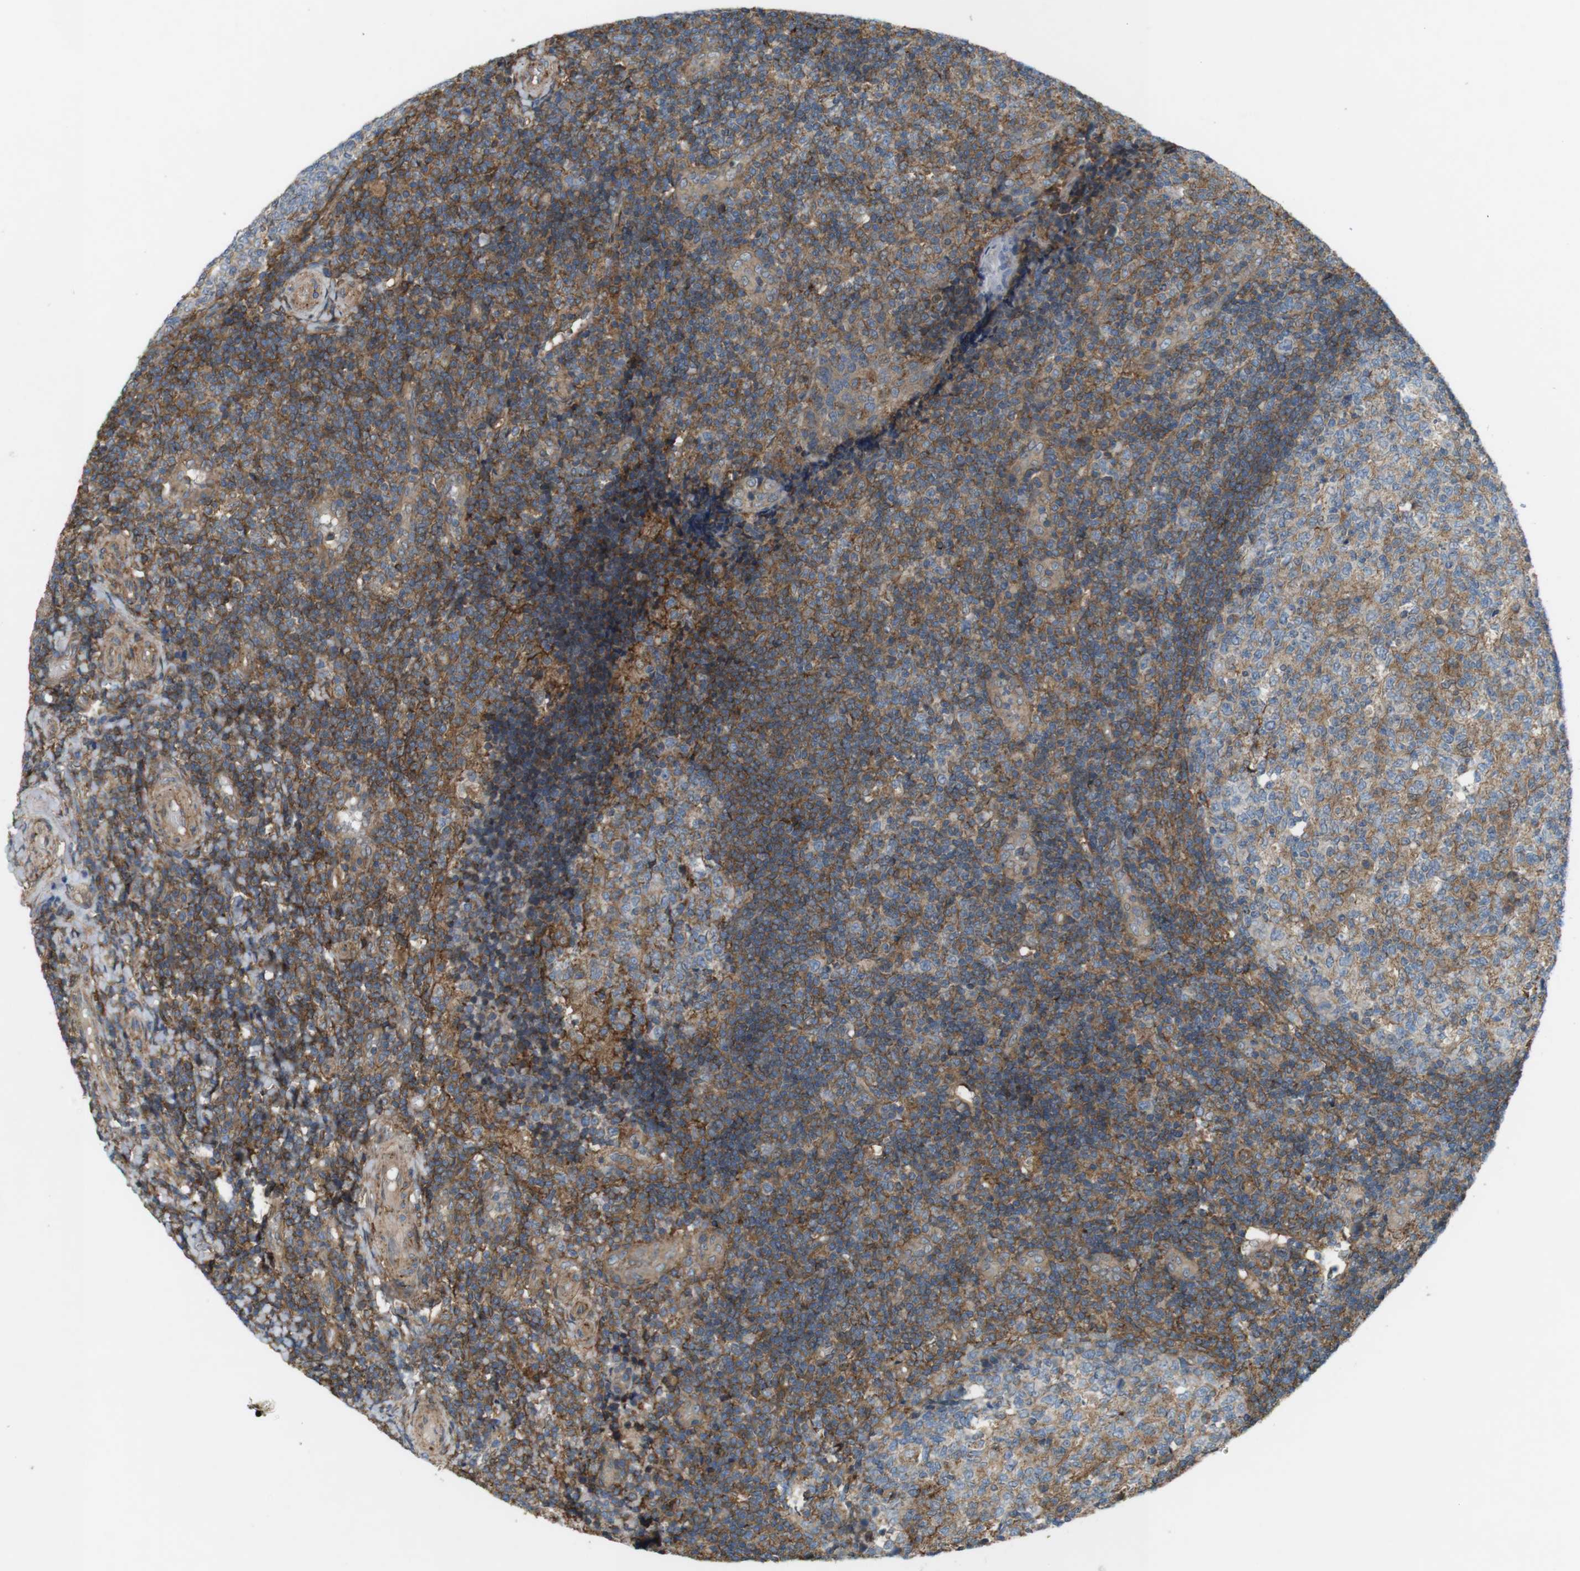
{"staining": {"intensity": "moderate", "quantity": "25%-75%", "location": "cytoplasmic/membranous"}, "tissue": "tonsil", "cell_type": "Germinal center cells", "image_type": "normal", "snomed": [{"axis": "morphology", "description": "Normal tissue, NOS"}, {"axis": "topography", "description": "Tonsil"}], "caption": "An immunohistochemistry (IHC) histopathology image of unremarkable tissue is shown. Protein staining in brown shows moderate cytoplasmic/membranous positivity in tonsil within germinal center cells.", "gene": "DDAH2", "patient": {"sex": "female", "age": 19}}